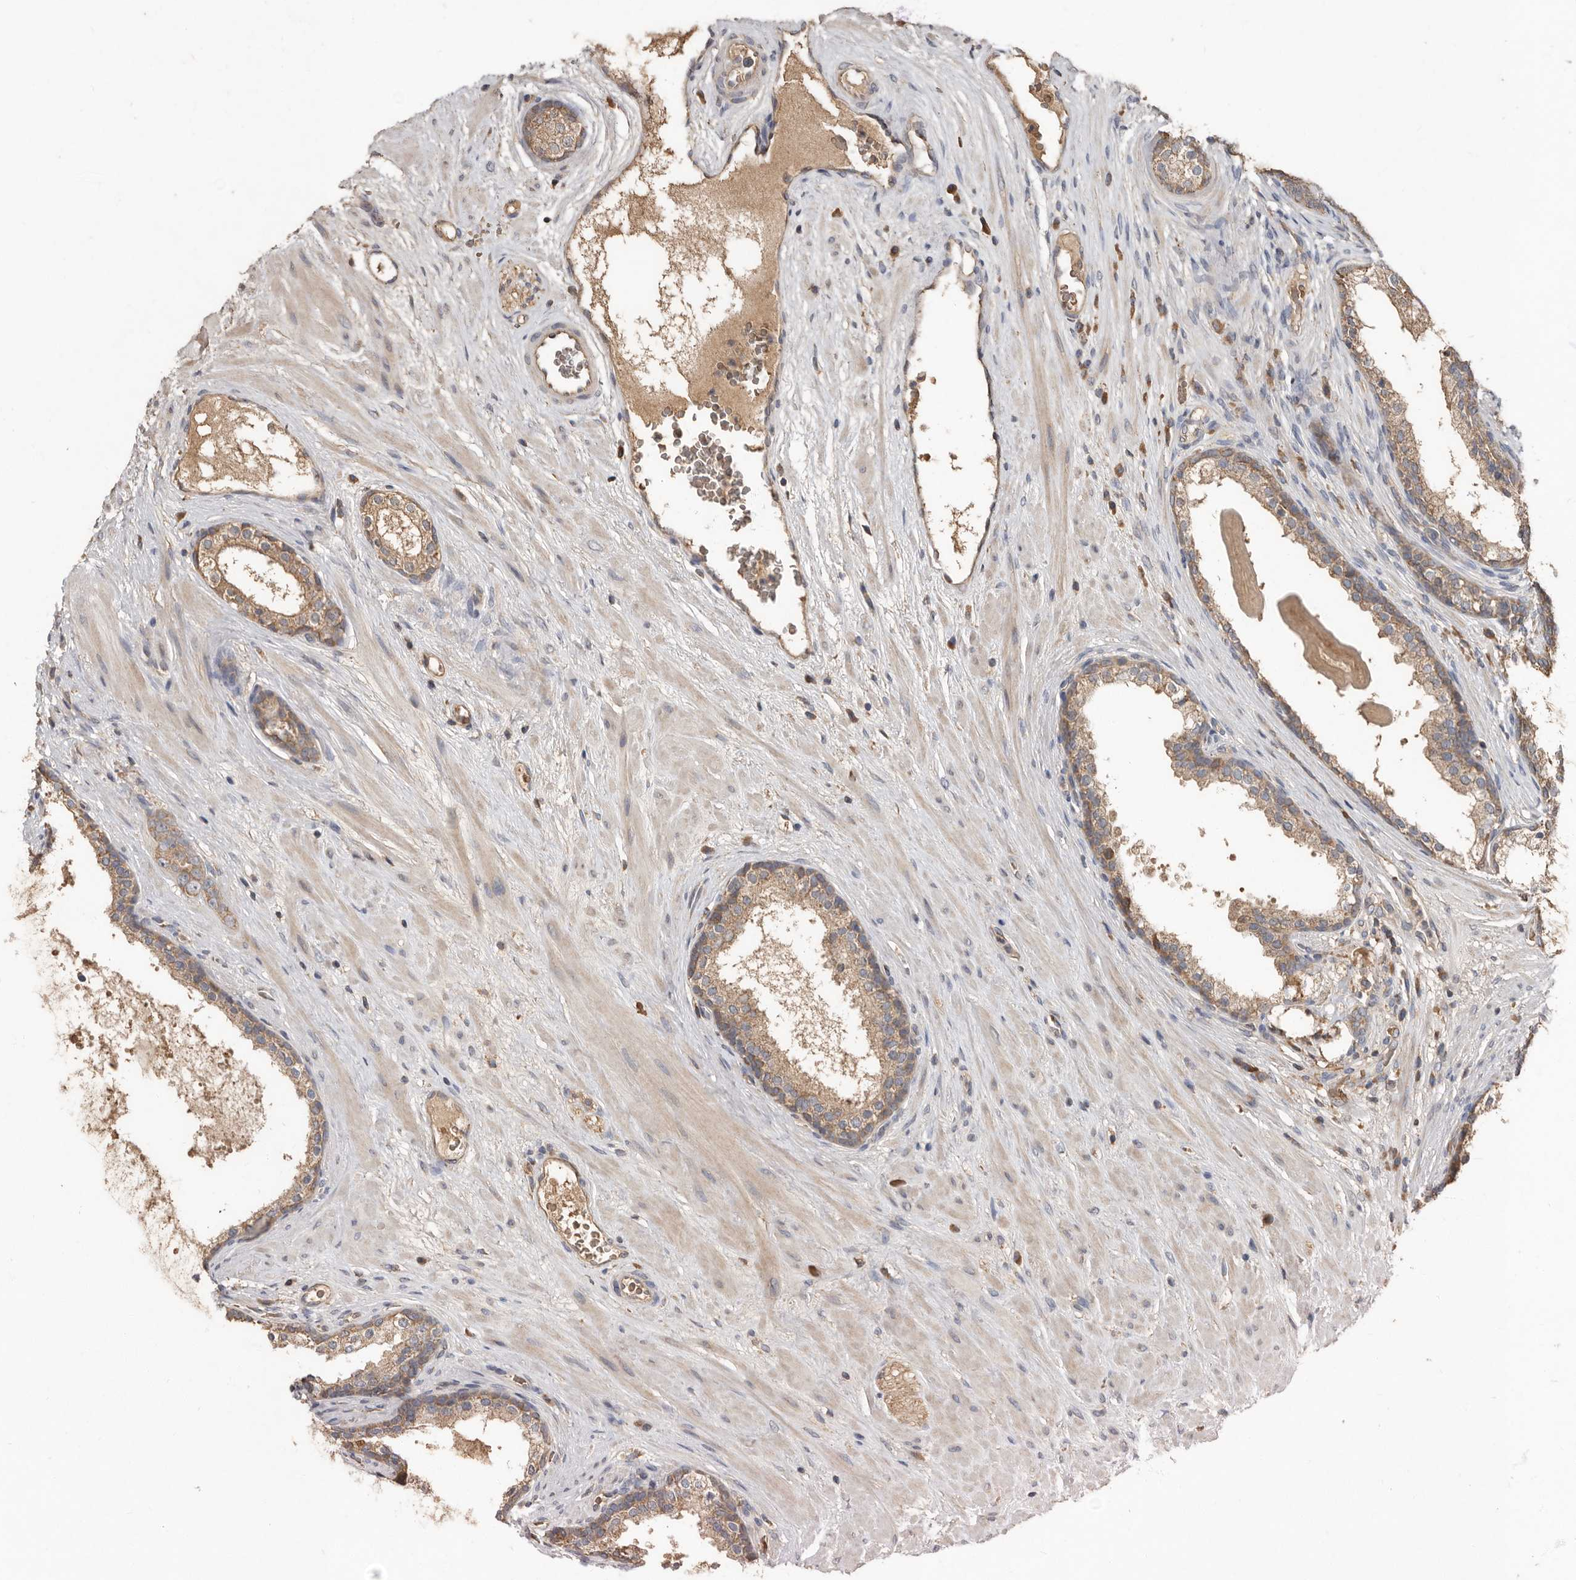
{"staining": {"intensity": "moderate", "quantity": ">75%", "location": "cytoplasmic/membranous"}, "tissue": "prostate cancer", "cell_type": "Tumor cells", "image_type": "cancer", "snomed": [{"axis": "morphology", "description": "Adenocarcinoma, High grade"}, {"axis": "topography", "description": "Prostate"}], "caption": "Prostate cancer tissue demonstrates moderate cytoplasmic/membranous staining in about >75% of tumor cells", "gene": "KIF26B", "patient": {"sex": "male", "age": 56}}